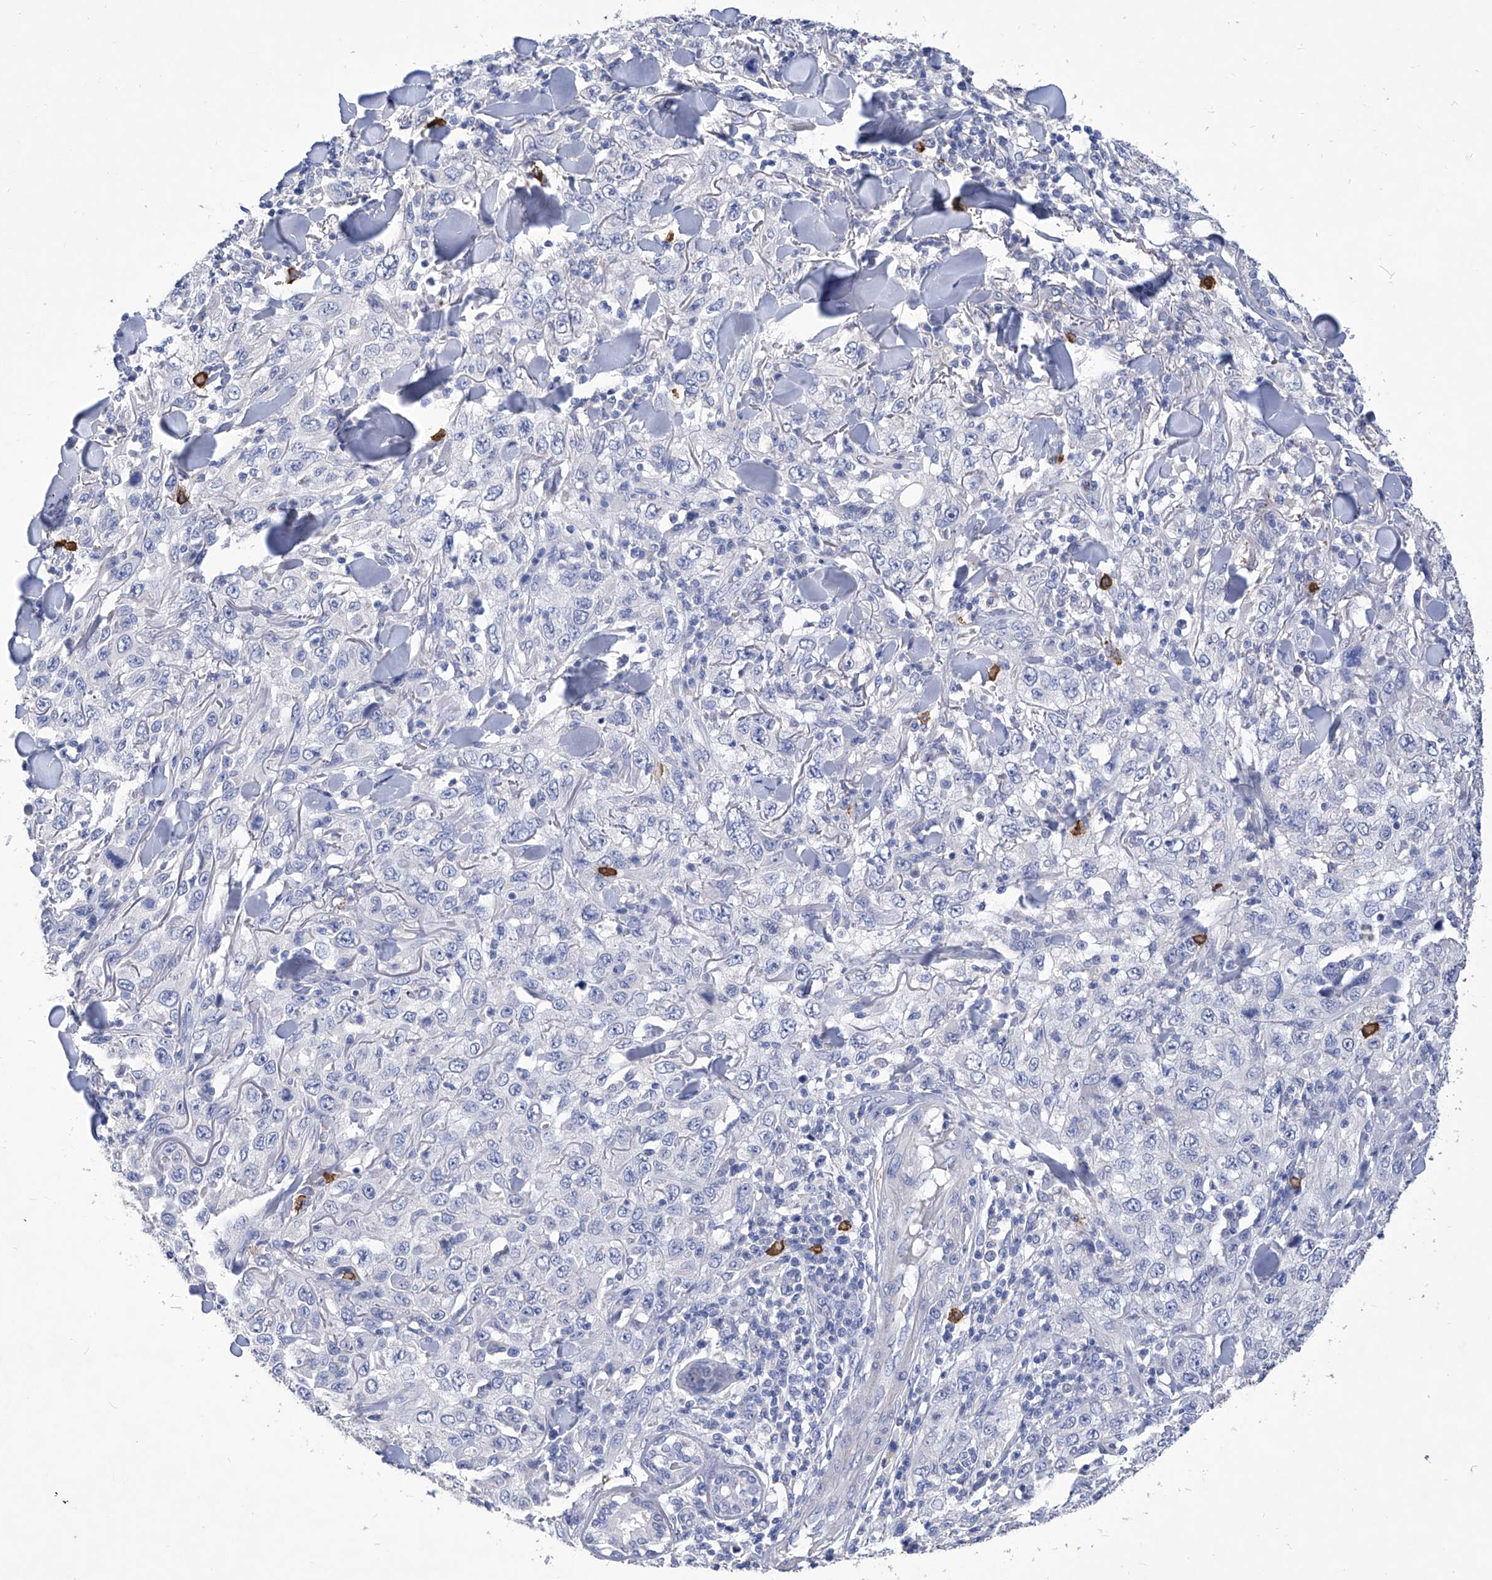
{"staining": {"intensity": "negative", "quantity": "none", "location": "none"}, "tissue": "skin cancer", "cell_type": "Tumor cells", "image_type": "cancer", "snomed": [{"axis": "morphology", "description": "Squamous cell carcinoma, NOS"}, {"axis": "topography", "description": "Skin"}], "caption": "Immunohistochemistry (IHC) of skin cancer demonstrates no staining in tumor cells.", "gene": "IFNL2", "patient": {"sex": "female", "age": 88}}